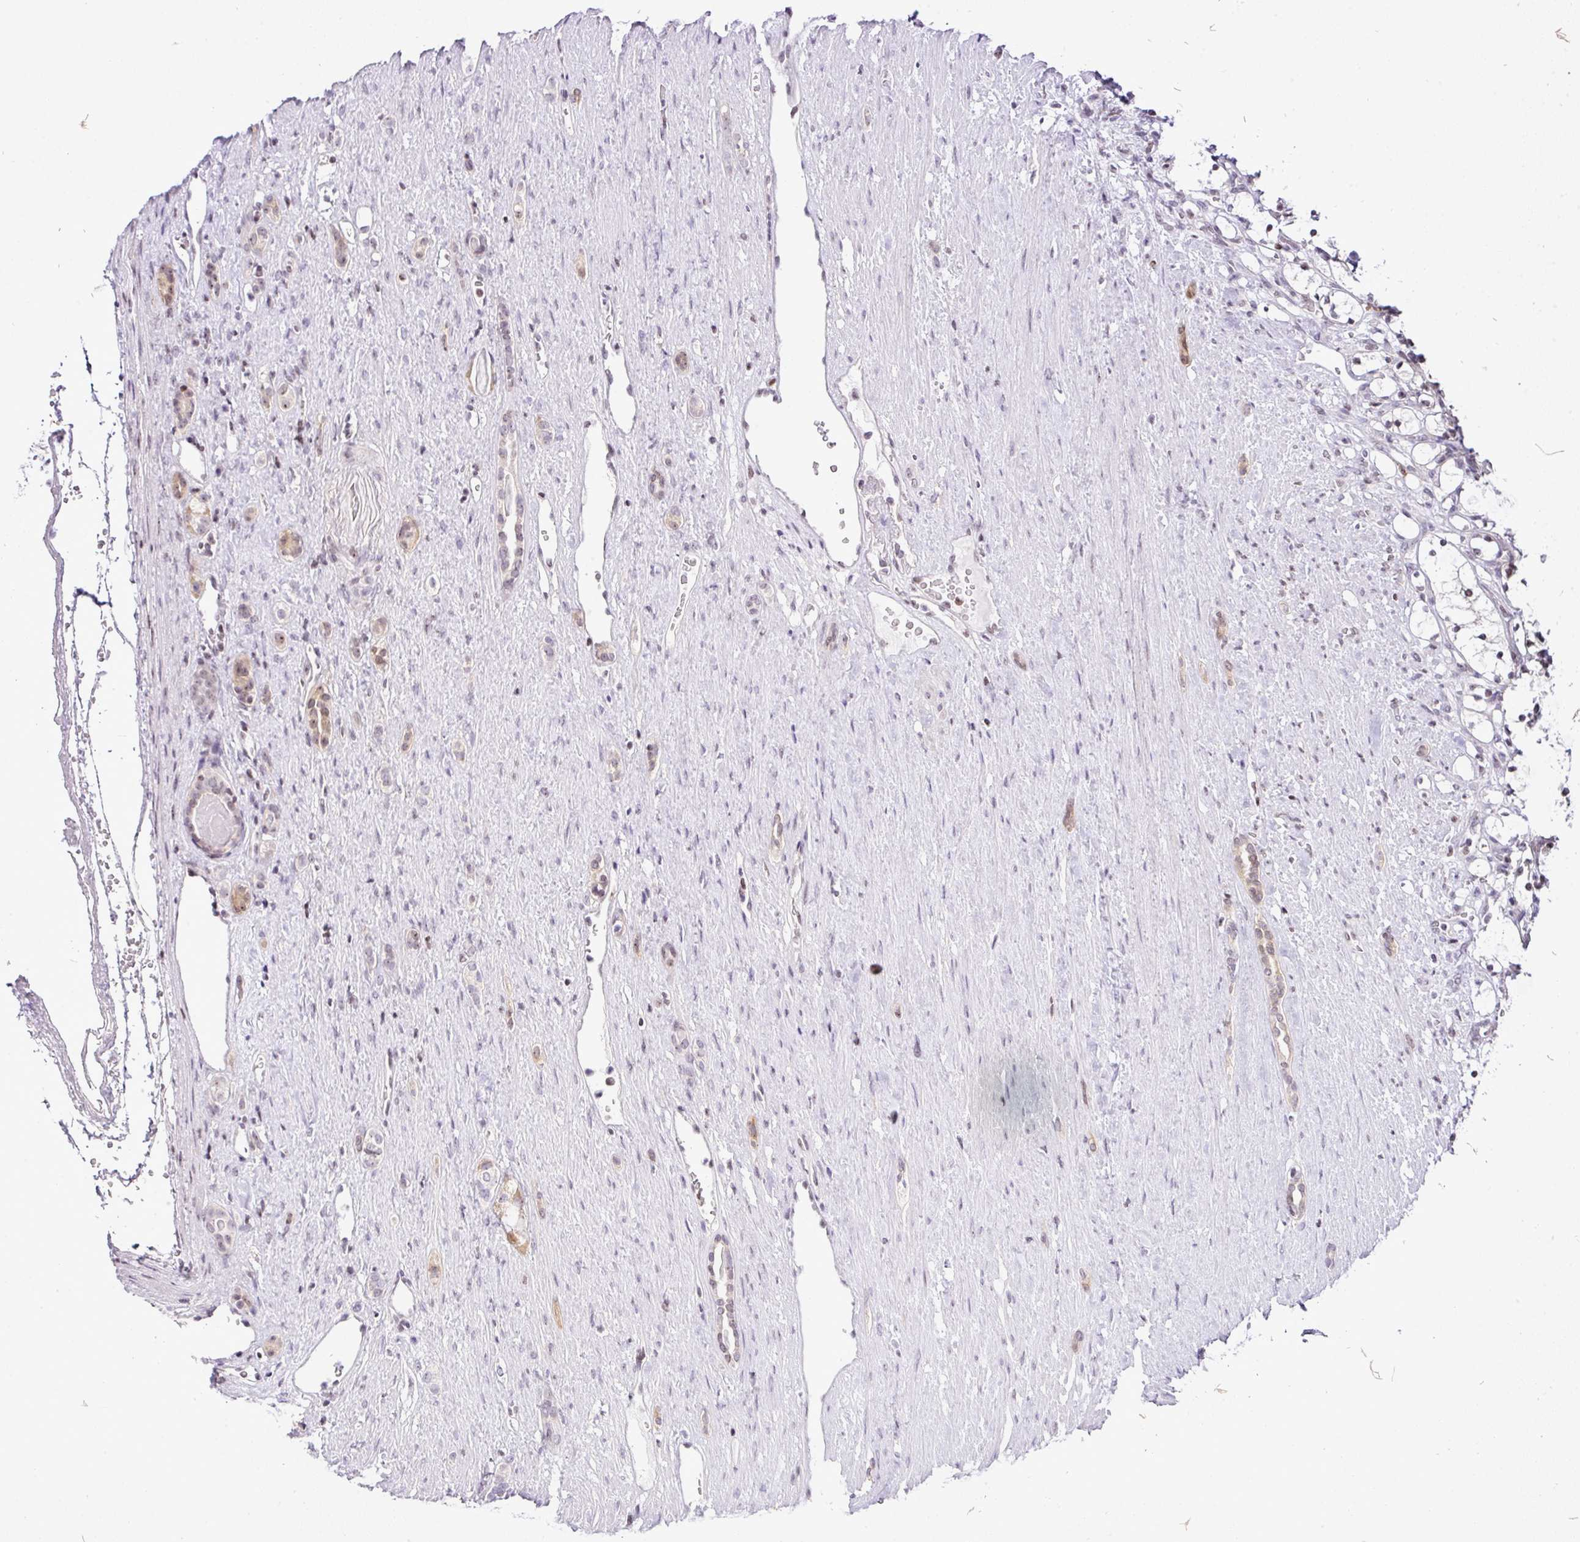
{"staining": {"intensity": "negative", "quantity": "none", "location": "none"}, "tissue": "renal cancer", "cell_type": "Tumor cells", "image_type": "cancer", "snomed": [{"axis": "morphology", "description": "Adenocarcinoma, NOS"}, {"axis": "topography", "description": "Kidney"}], "caption": "Histopathology image shows no significant protein positivity in tumor cells of renal adenocarcinoma.", "gene": "CCDC137", "patient": {"sex": "female", "age": 69}}